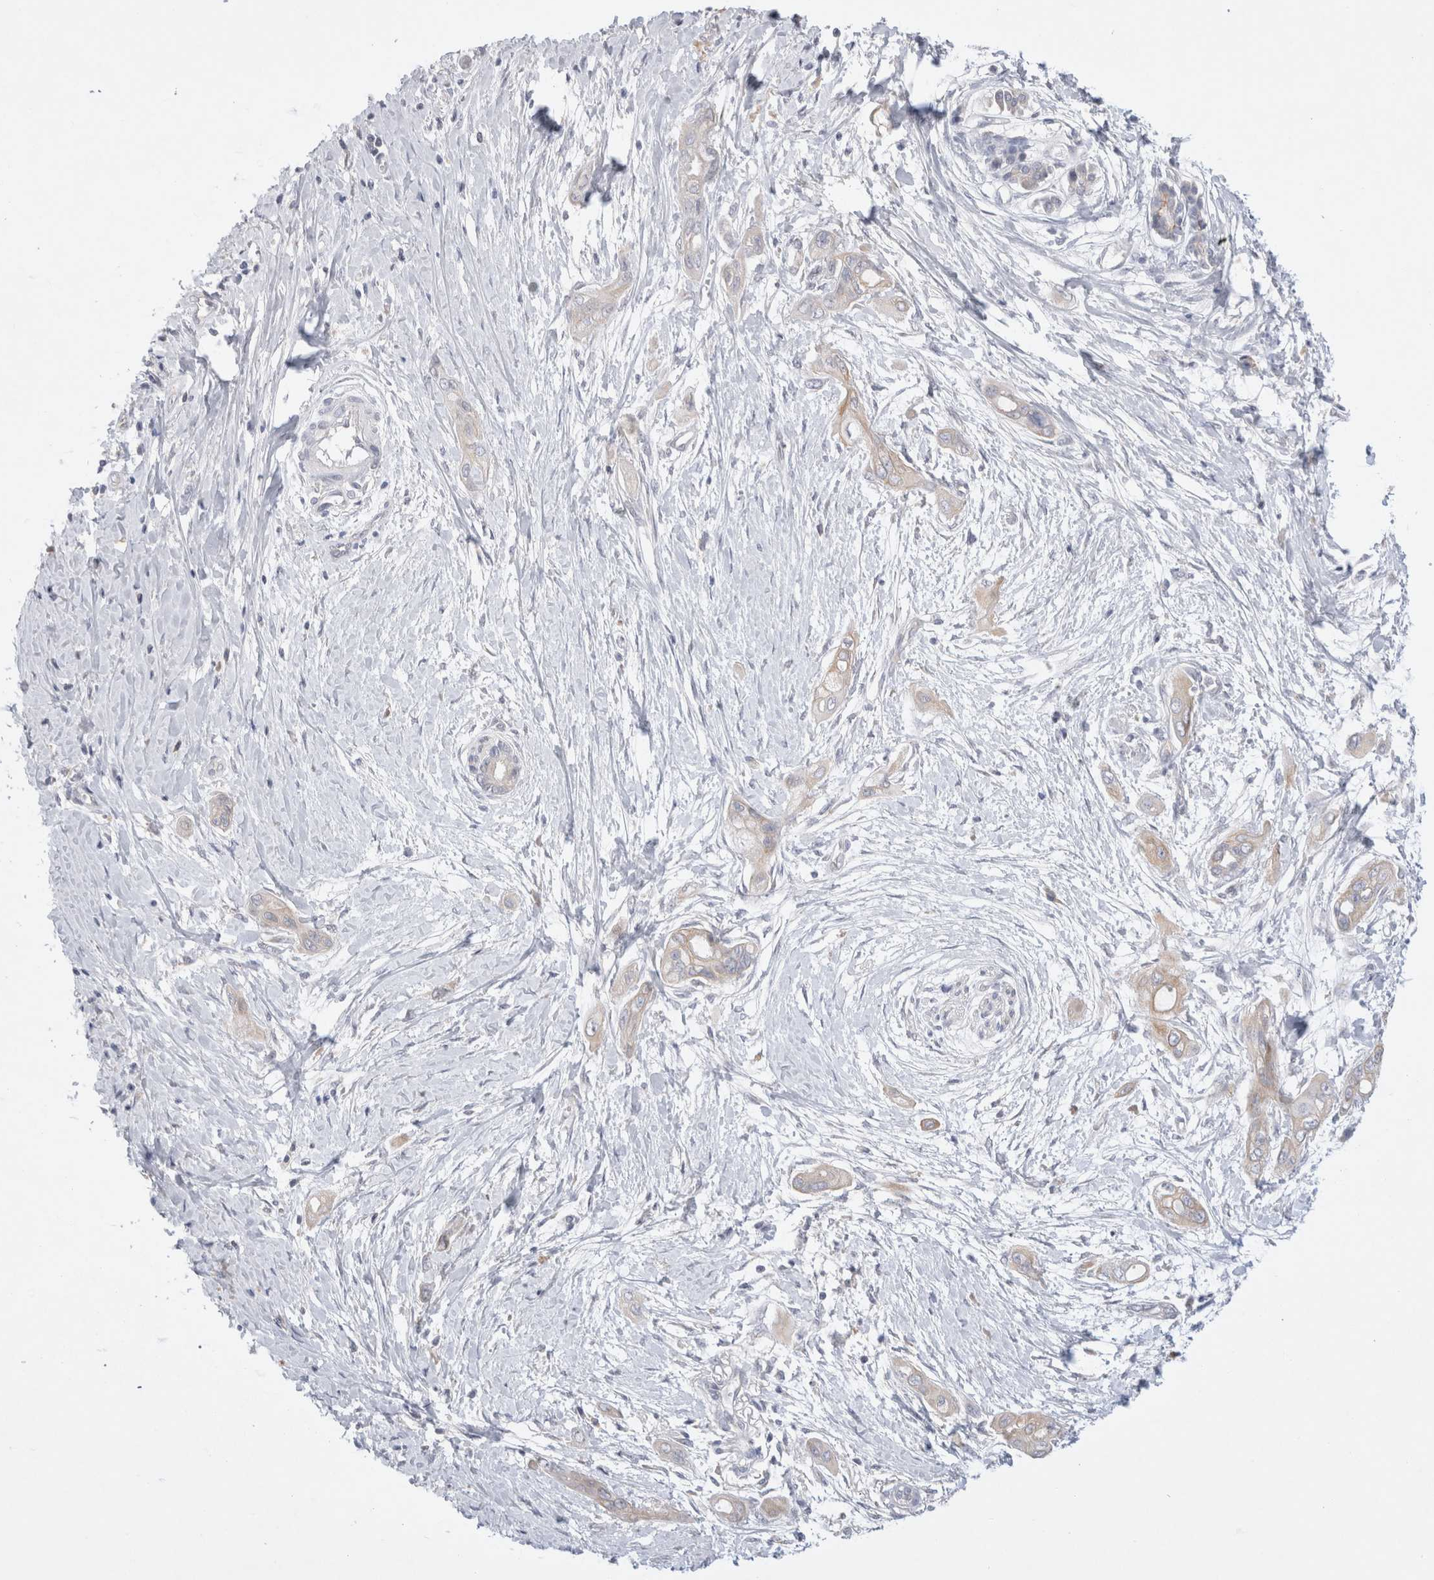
{"staining": {"intensity": "weak", "quantity": "25%-75%", "location": "cytoplasmic/membranous"}, "tissue": "pancreatic cancer", "cell_type": "Tumor cells", "image_type": "cancer", "snomed": [{"axis": "morphology", "description": "Adenocarcinoma, NOS"}, {"axis": "topography", "description": "Pancreas"}], "caption": "Immunohistochemical staining of human pancreatic cancer (adenocarcinoma) demonstrates weak cytoplasmic/membranous protein positivity in approximately 25%-75% of tumor cells. The protein is shown in brown color, while the nuclei are stained blue.", "gene": "GAS1", "patient": {"sex": "male", "age": 59}}